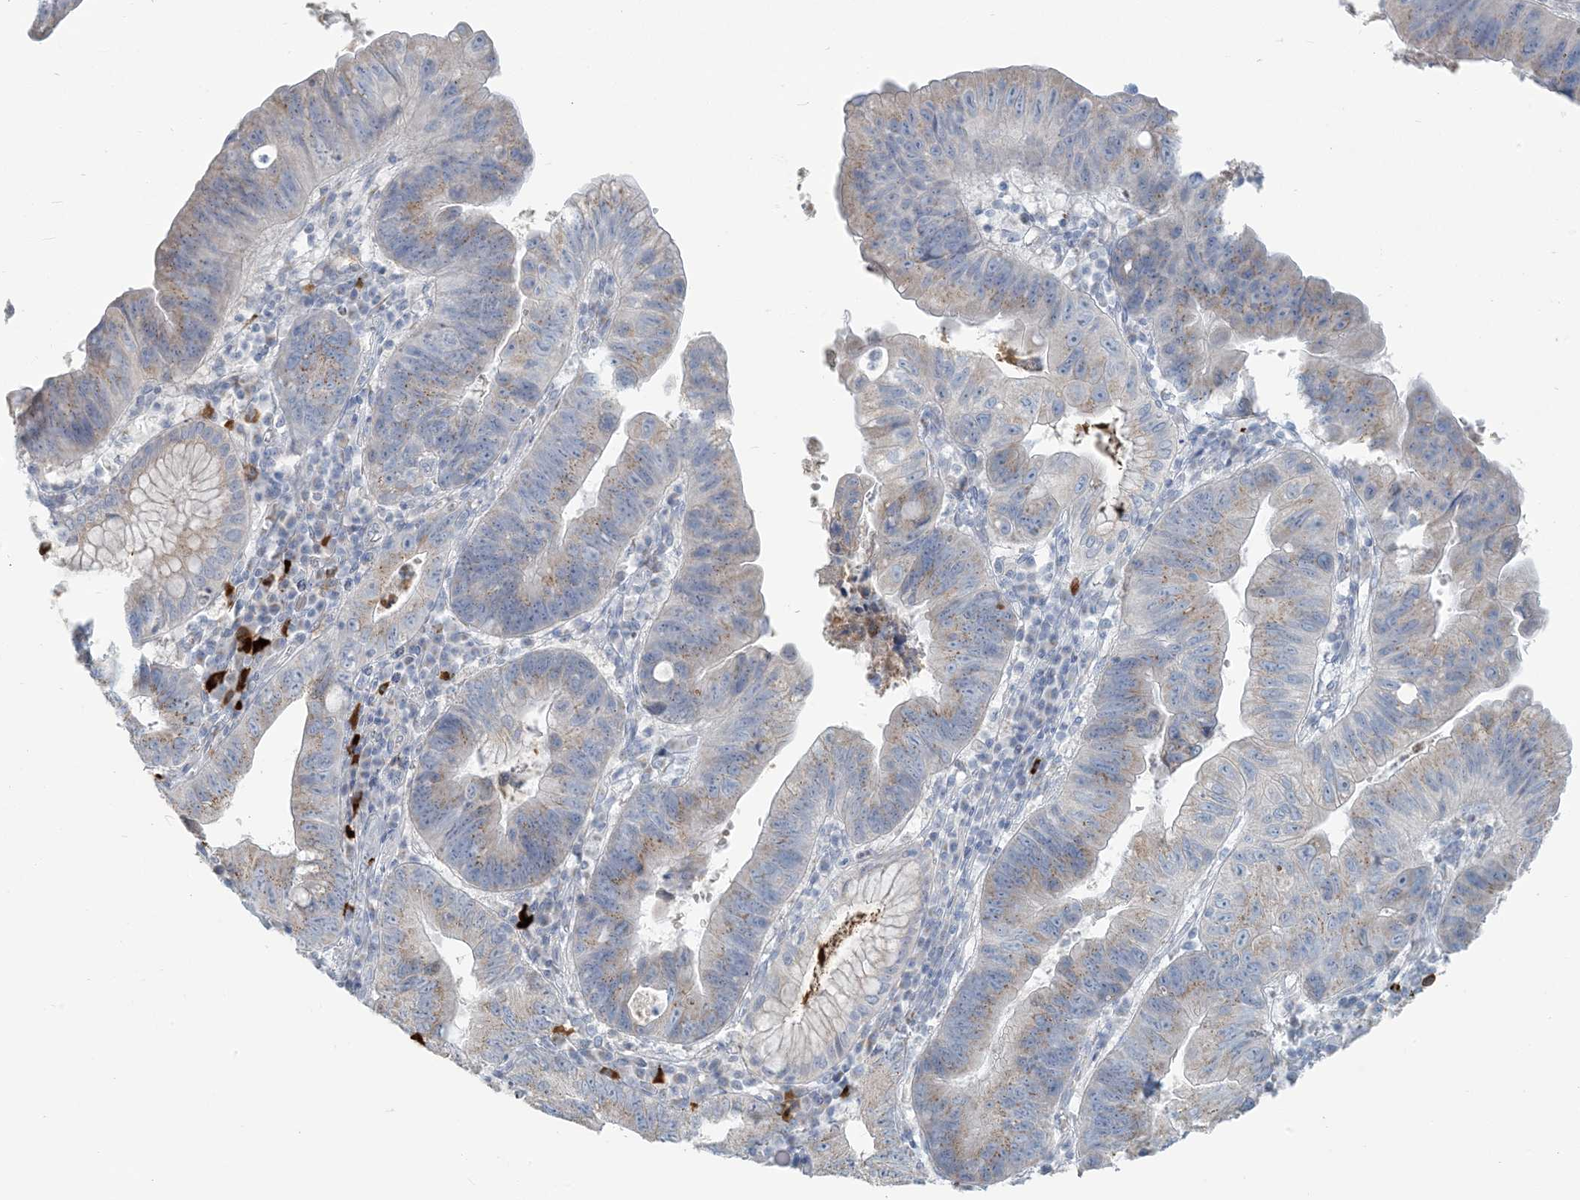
{"staining": {"intensity": "negative", "quantity": "none", "location": "none"}, "tissue": "stomach cancer", "cell_type": "Tumor cells", "image_type": "cancer", "snomed": [{"axis": "morphology", "description": "Adenocarcinoma, NOS"}, {"axis": "topography", "description": "Stomach"}], "caption": "The photomicrograph exhibits no staining of tumor cells in stomach adenocarcinoma.", "gene": "SCML1", "patient": {"sex": "male", "age": 59}}